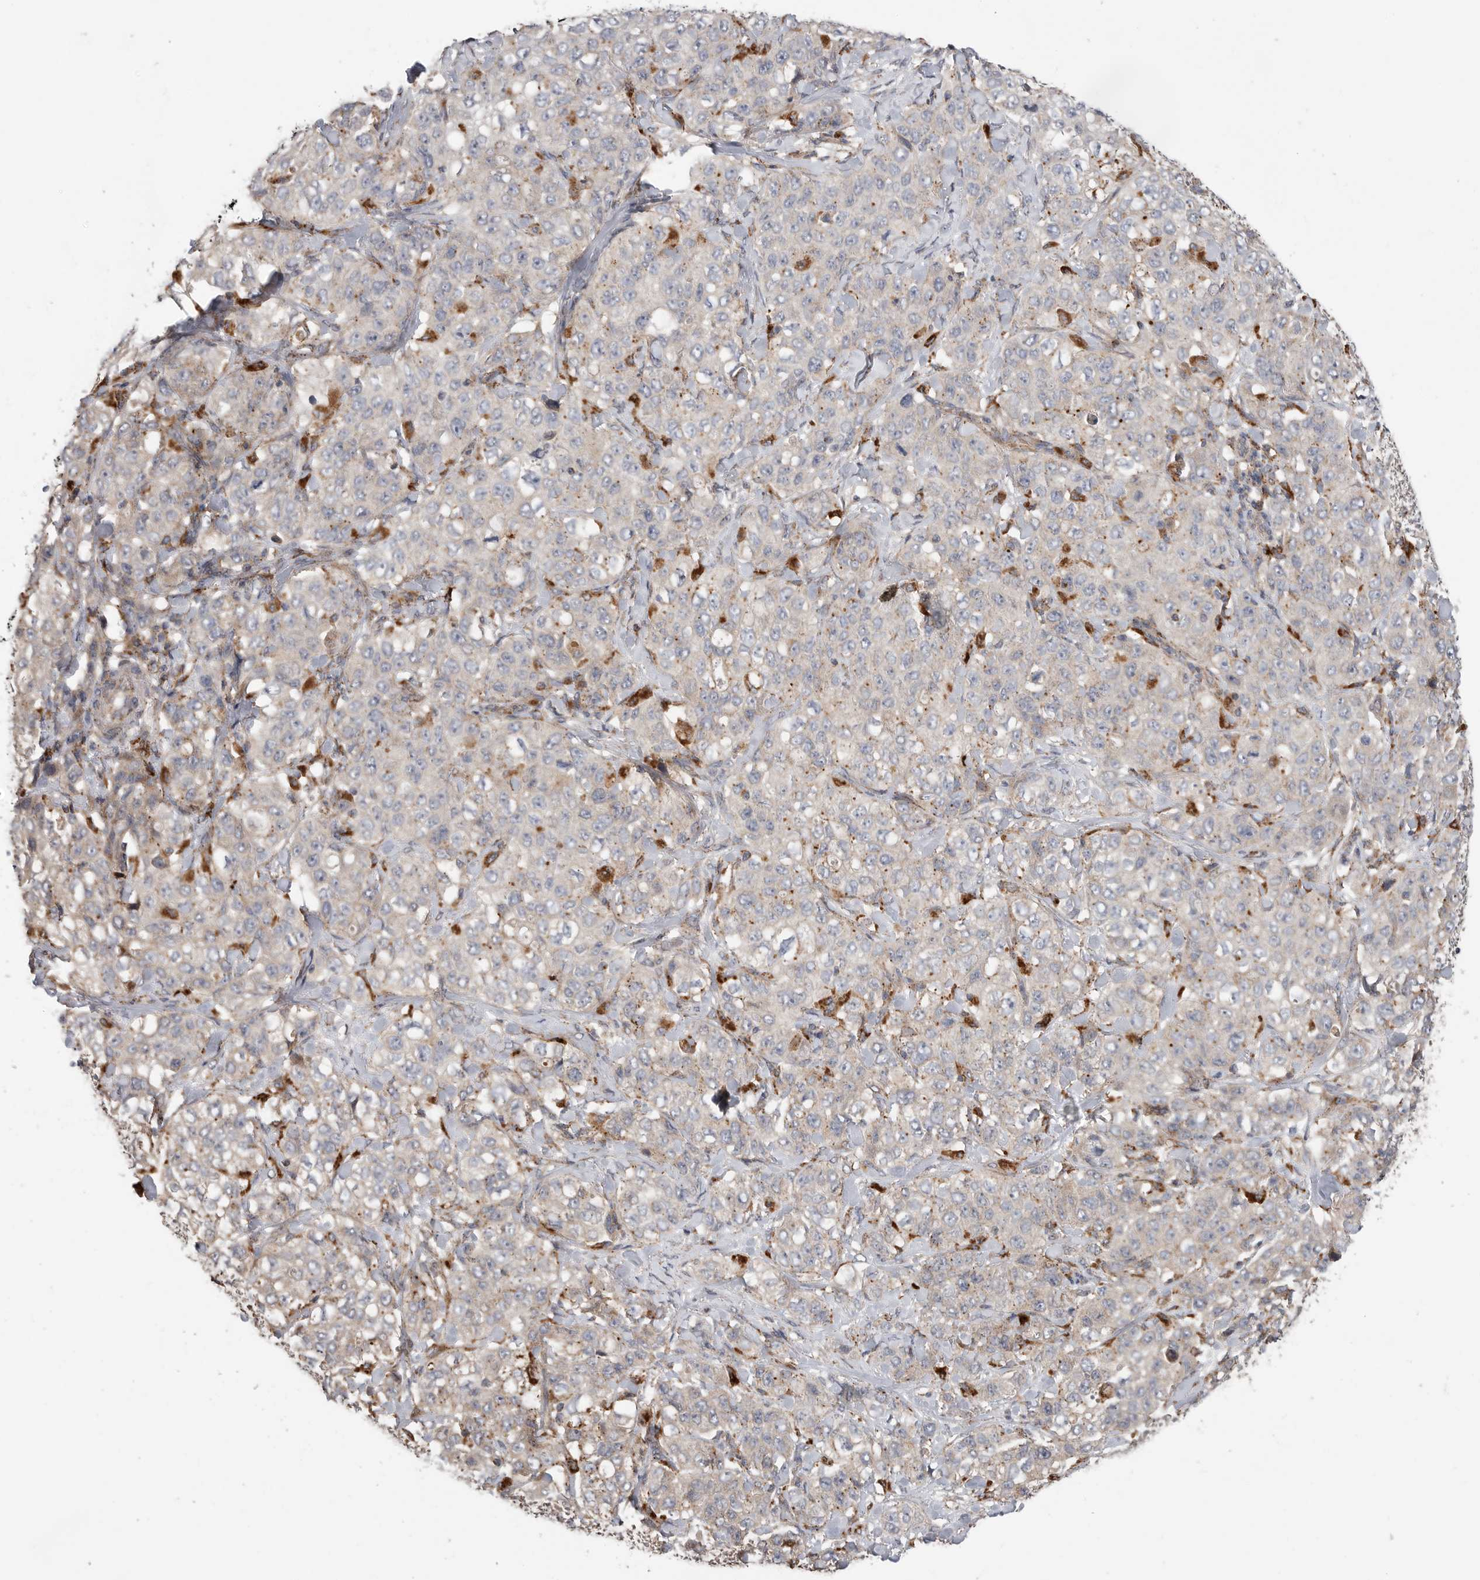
{"staining": {"intensity": "negative", "quantity": "none", "location": "none"}, "tissue": "stomach cancer", "cell_type": "Tumor cells", "image_type": "cancer", "snomed": [{"axis": "morphology", "description": "Adenocarcinoma, NOS"}, {"axis": "topography", "description": "Stomach"}], "caption": "Immunohistochemistry (IHC) photomicrograph of human stomach adenocarcinoma stained for a protein (brown), which reveals no expression in tumor cells. (DAB (3,3'-diaminobenzidine) immunohistochemistry with hematoxylin counter stain).", "gene": "GALNS", "patient": {"sex": "male", "age": 48}}